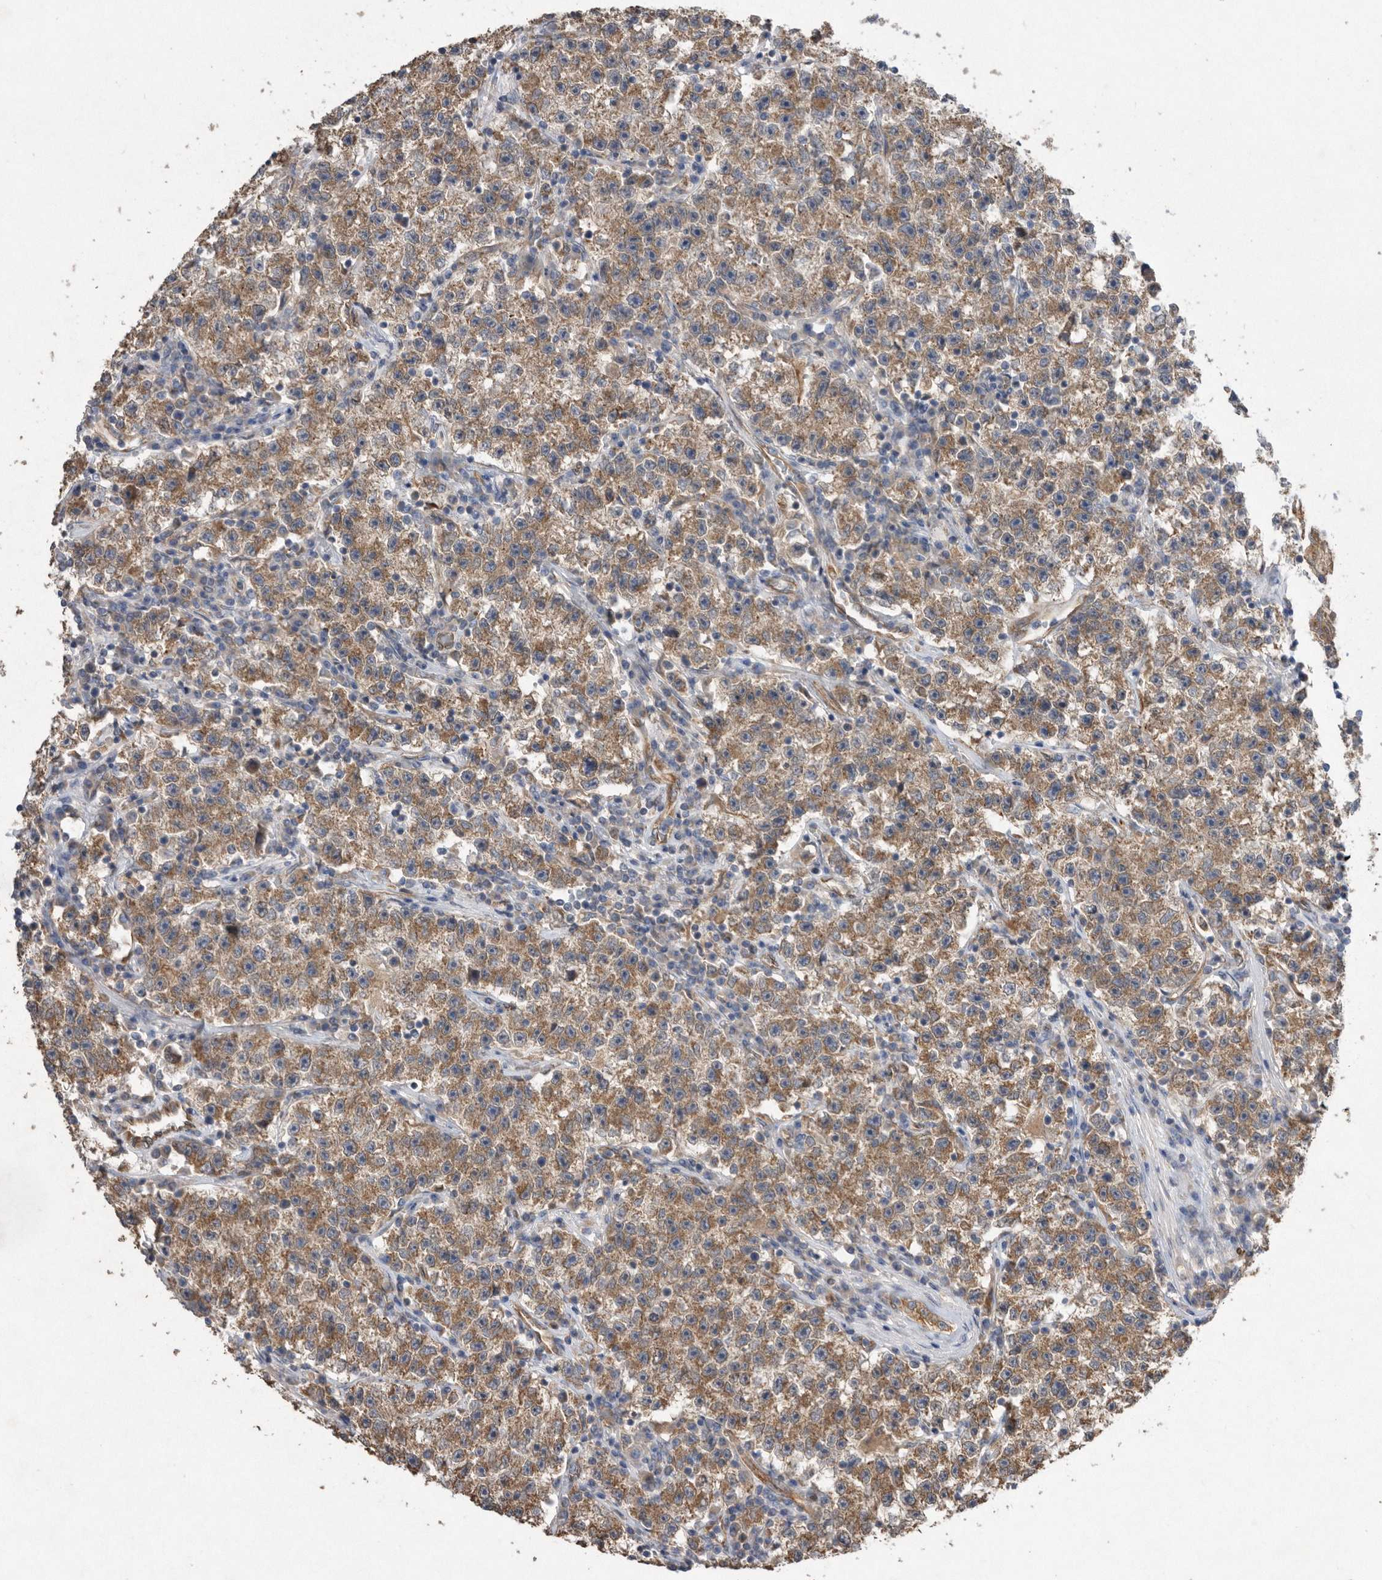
{"staining": {"intensity": "moderate", "quantity": ">75%", "location": "cytoplasmic/membranous"}, "tissue": "testis cancer", "cell_type": "Tumor cells", "image_type": "cancer", "snomed": [{"axis": "morphology", "description": "Seminoma, NOS"}, {"axis": "topography", "description": "Testis"}], "caption": "Immunohistochemistry (IHC) photomicrograph of neoplastic tissue: human testis cancer stained using IHC exhibits medium levels of moderate protein expression localized specifically in the cytoplasmic/membranous of tumor cells, appearing as a cytoplasmic/membranous brown color.", "gene": "PON2", "patient": {"sex": "male", "age": 22}}